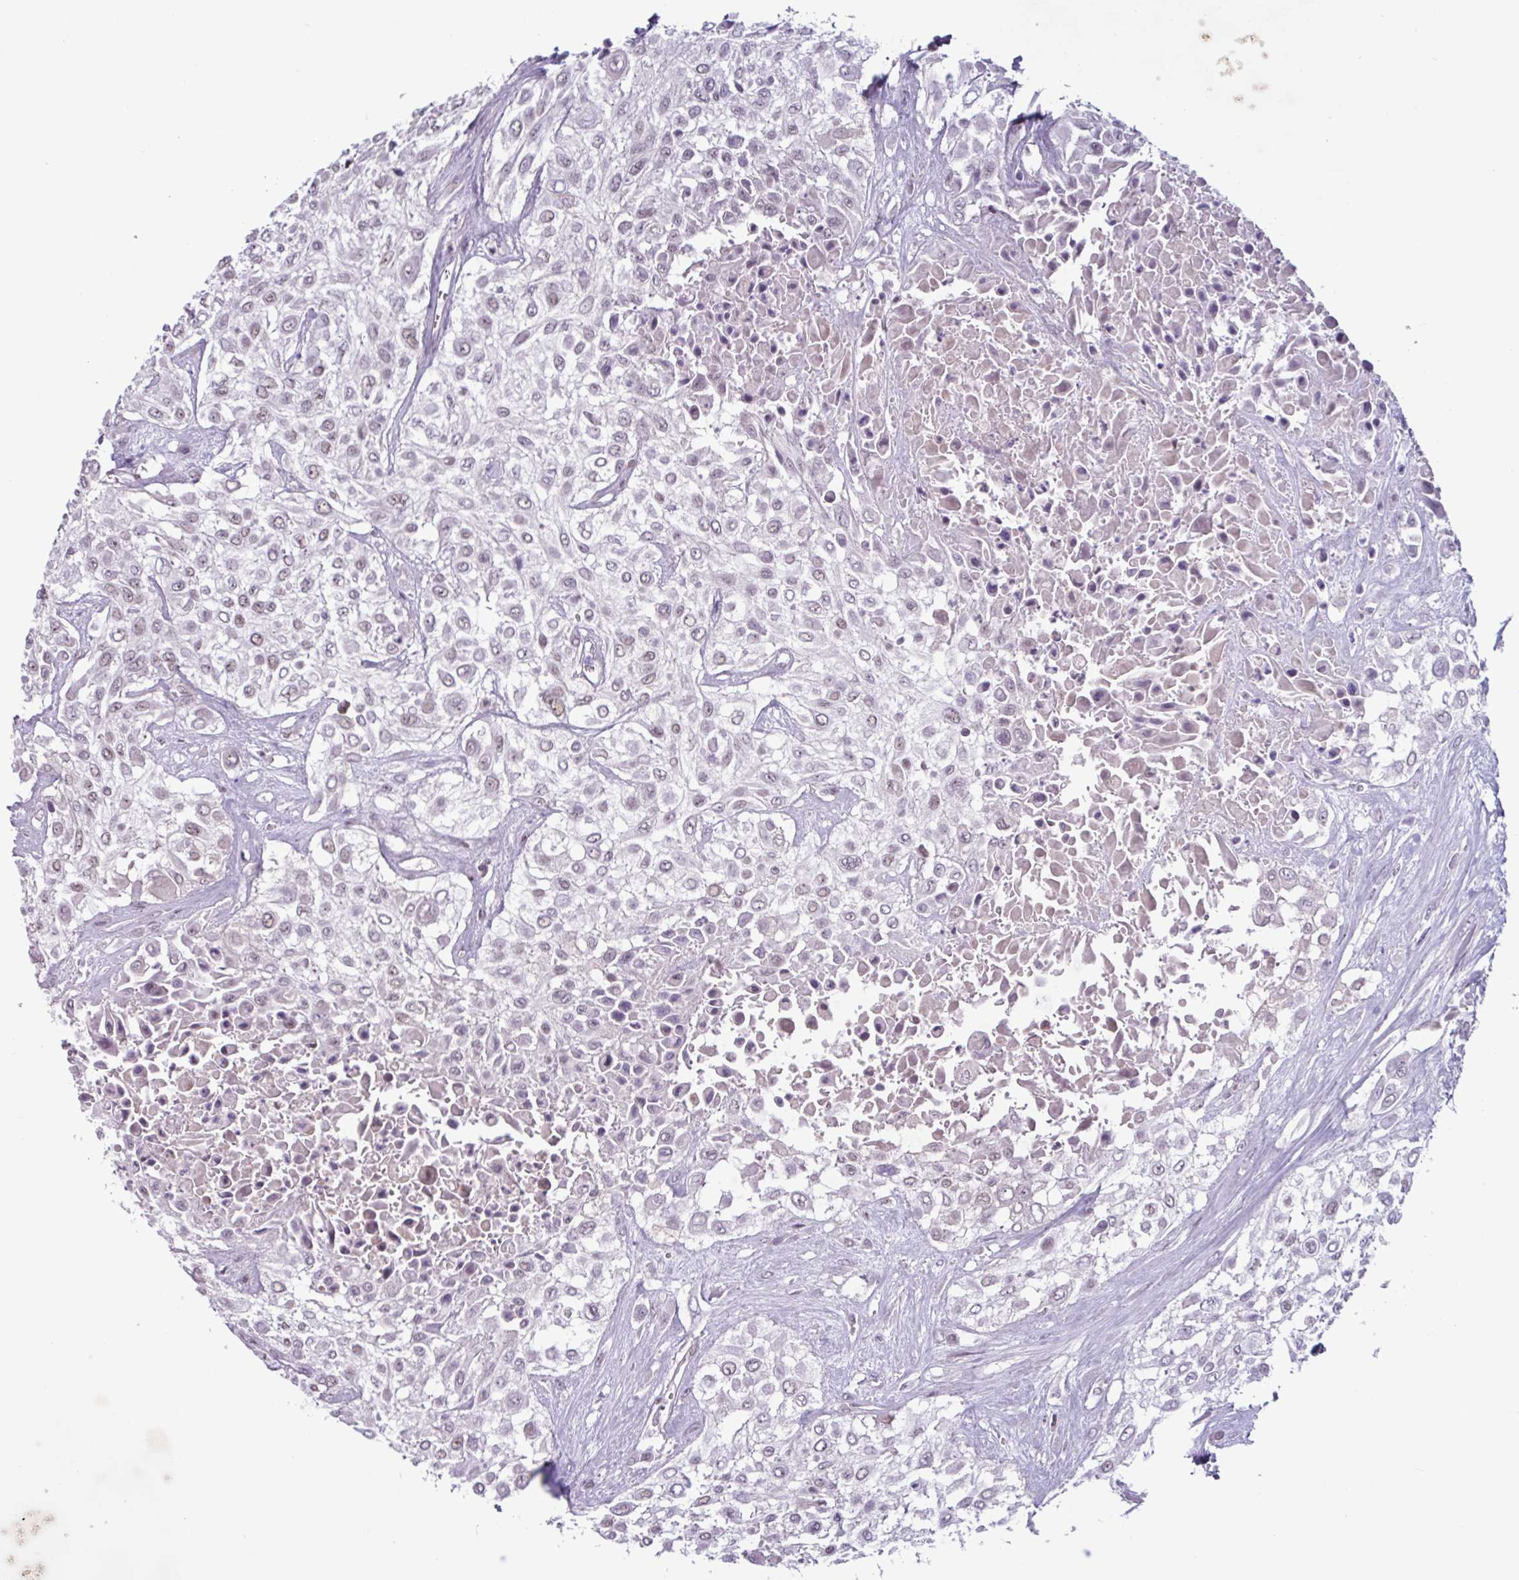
{"staining": {"intensity": "weak", "quantity": "<25%", "location": "nuclear"}, "tissue": "urothelial cancer", "cell_type": "Tumor cells", "image_type": "cancer", "snomed": [{"axis": "morphology", "description": "Urothelial carcinoma, High grade"}, {"axis": "topography", "description": "Urinary bladder"}], "caption": "DAB (3,3'-diaminobenzidine) immunohistochemical staining of human high-grade urothelial carcinoma reveals no significant staining in tumor cells.", "gene": "ZNF575", "patient": {"sex": "male", "age": 57}}